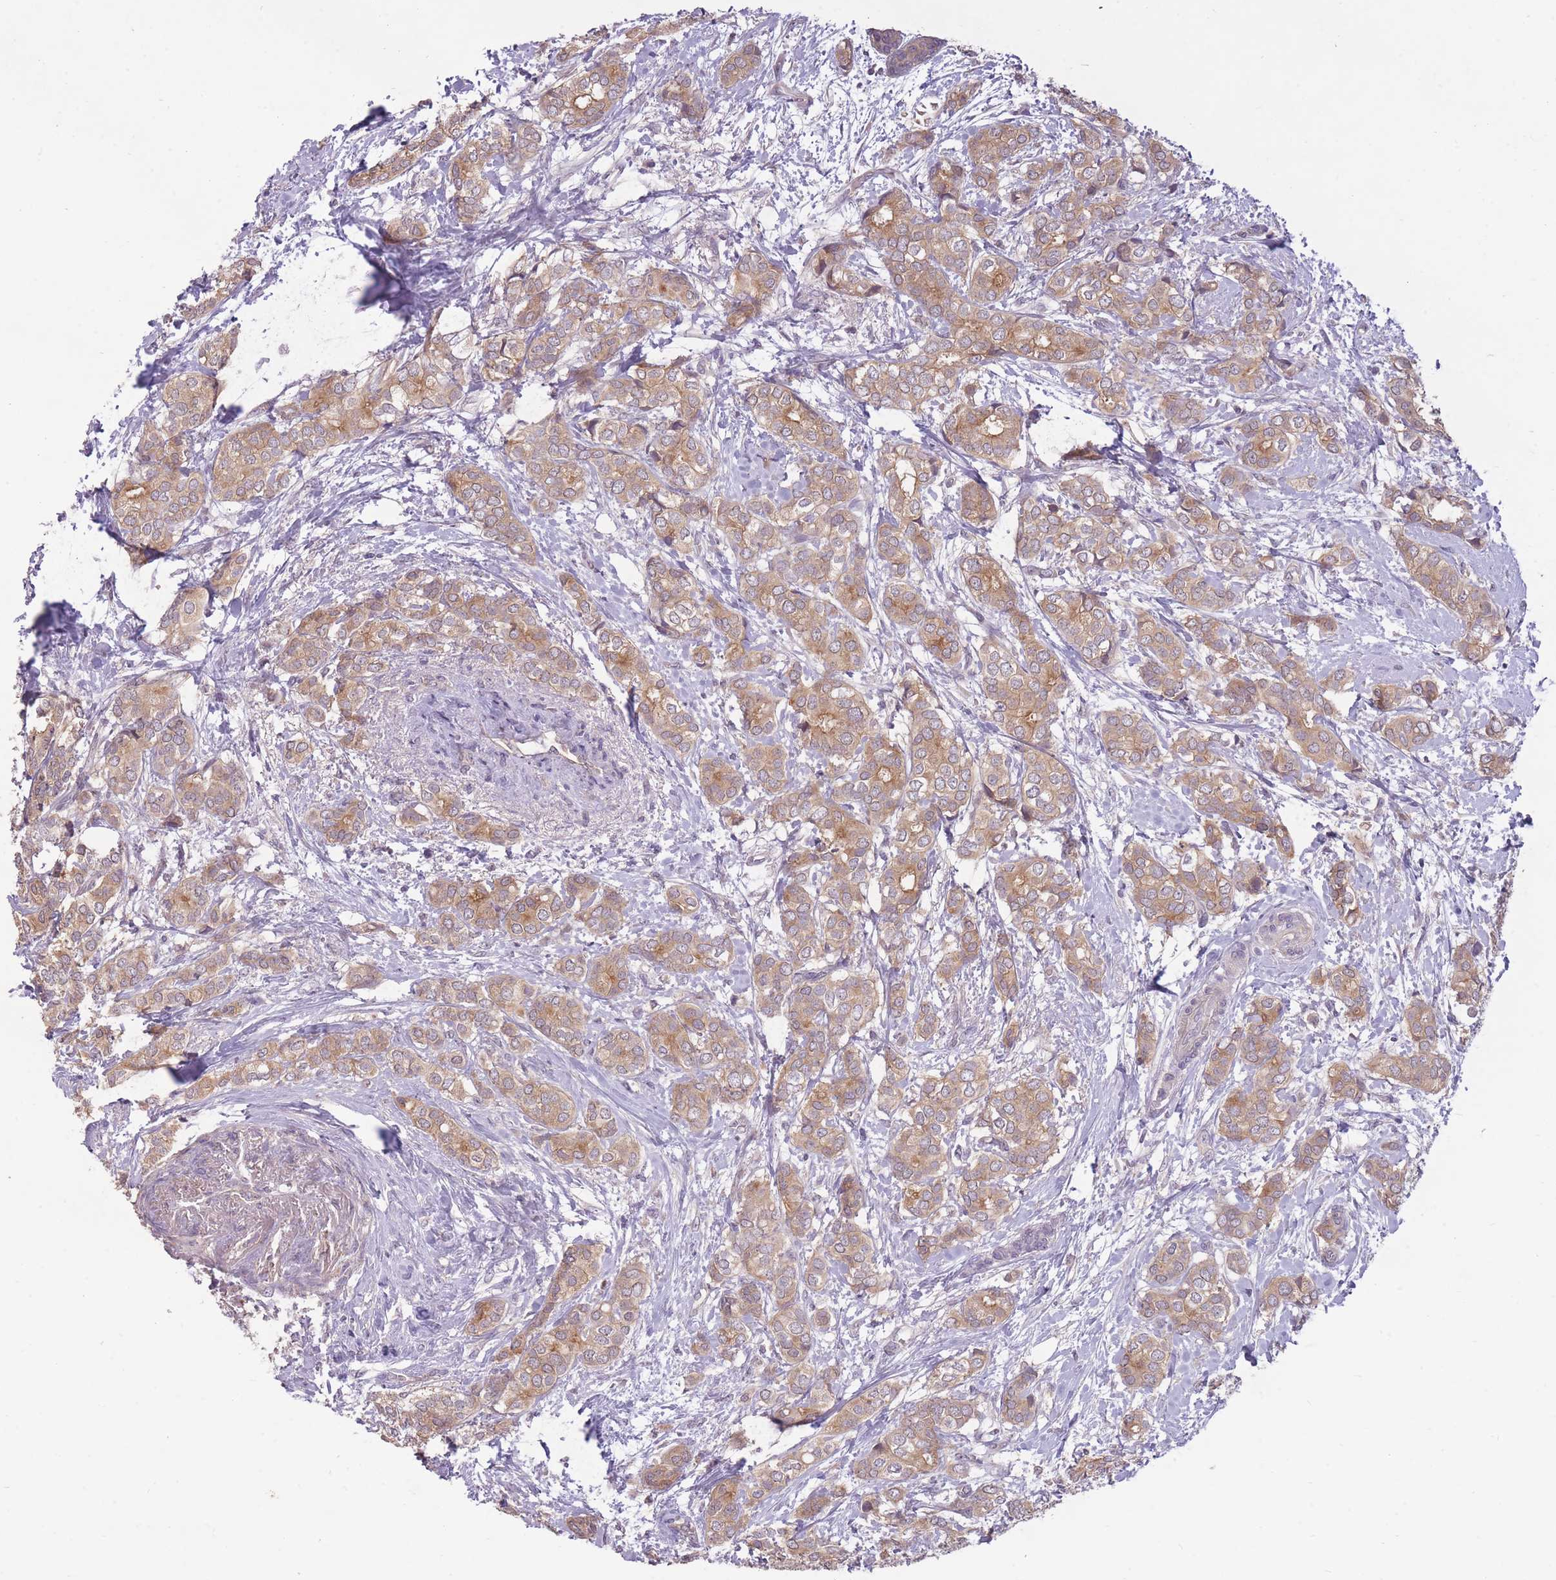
{"staining": {"intensity": "weak", "quantity": ">75%", "location": "cytoplasmic/membranous"}, "tissue": "breast cancer", "cell_type": "Tumor cells", "image_type": "cancer", "snomed": [{"axis": "morphology", "description": "Duct carcinoma"}, {"axis": "topography", "description": "Breast"}], "caption": "There is low levels of weak cytoplasmic/membranous positivity in tumor cells of breast invasive ductal carcinoma, as demonstrated by immunohistochemical staining (brown color).", "gene": "LRATD2", "patient": {"sex": "female", "age": 73}}